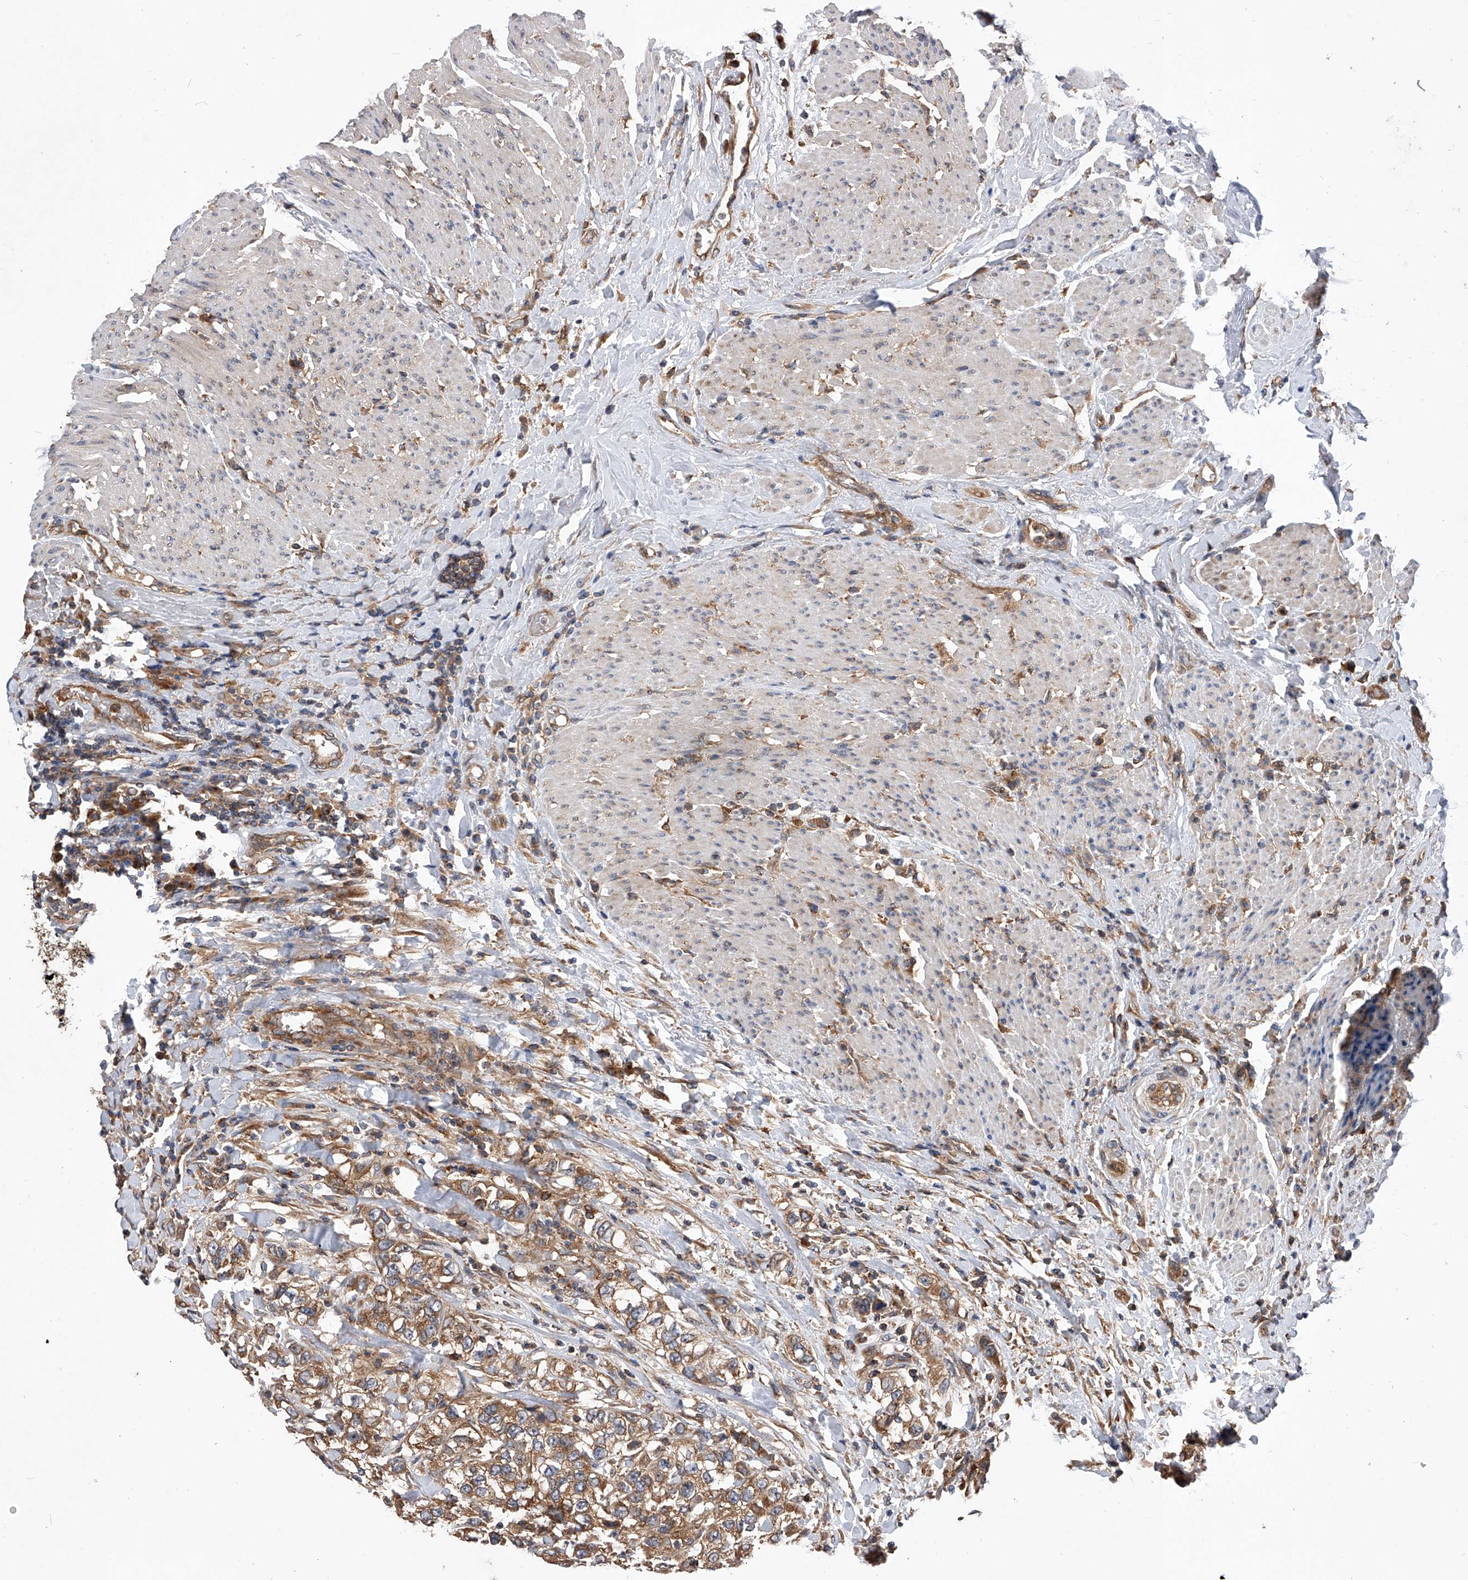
{"staining": {"intensity": "strong", "quantity": ">75%", "location": "cytoplasmic/membranous"}, "tissue": "urothelial cancer", "cell_type": "Tumor cells", "image_type": "cancer", "snomed": [{"axis": "morphology", "description": "Urothelial carcinoma, High grade"}, {"axis": "topography", "description": "Urinary bladder"}], "caption": "About >75% of tumor cells in human high-grade urothelial carcinoma display strong cytoplasmic/membranous protein staining as visualized by brown immunohistochemical staining.", "gene": "CFAP410", "patient": {"sex": "female", "age": 80}}